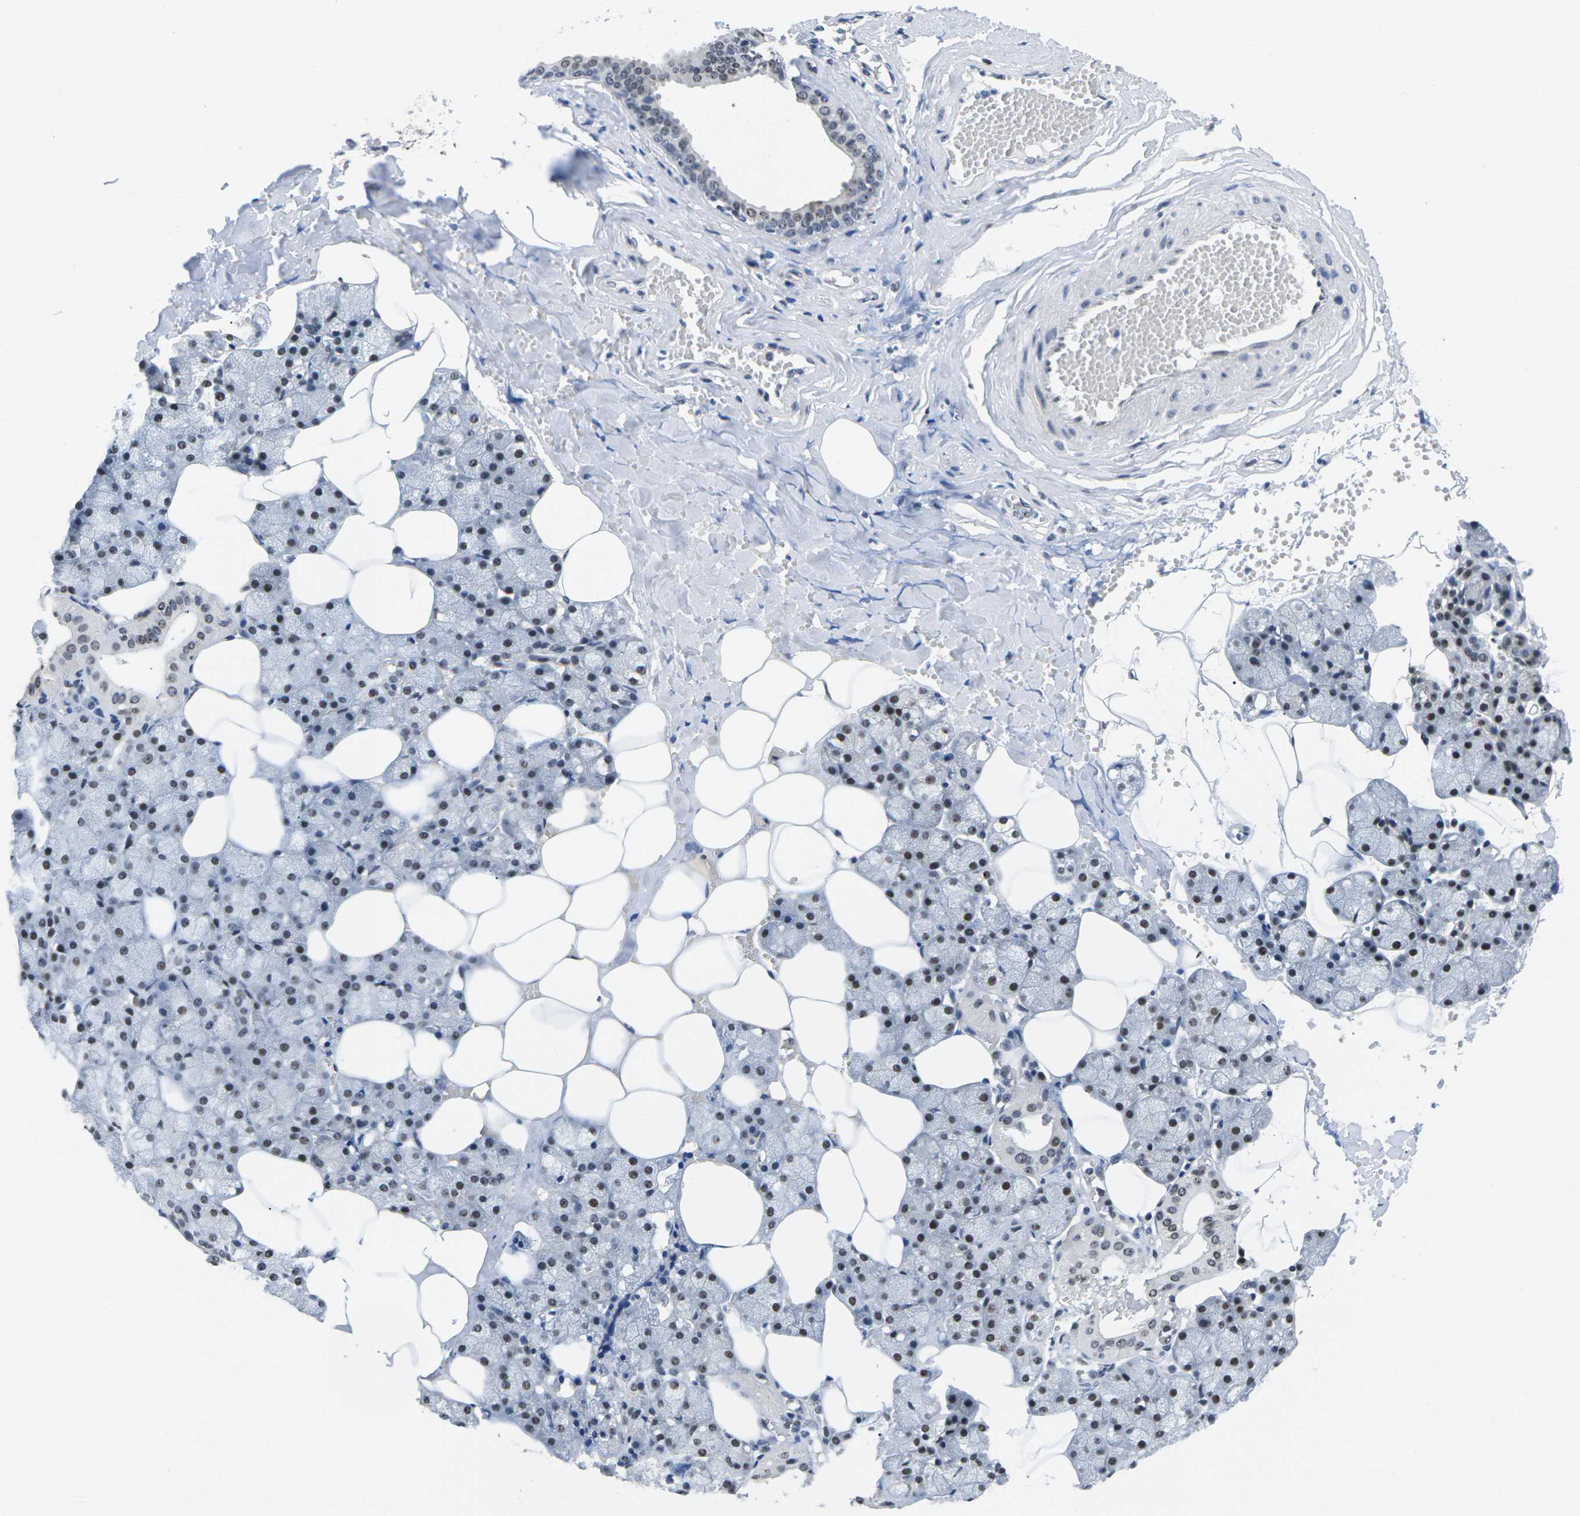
{"staining": {"intensity": "moderate", "quantity": ">75%", "location": "nuclear"}, "tissue": "salivary gland", "cell_type": "Glandular cells", "image_type": "normal", "snomed": [{"axis": "morphology", "description": "Normal tissue, NOS"}, {"axis": "topography", "description": "Salivary gland"}], "caption": "IHC histopathology image of normal salivary gland stained for a protein (brown), which displays medium levels of moderate nuclear positivity in approximately >75% of glandular cells.", "gene": "NSRP1", "patient": {"sex": "male", "age": 62}}